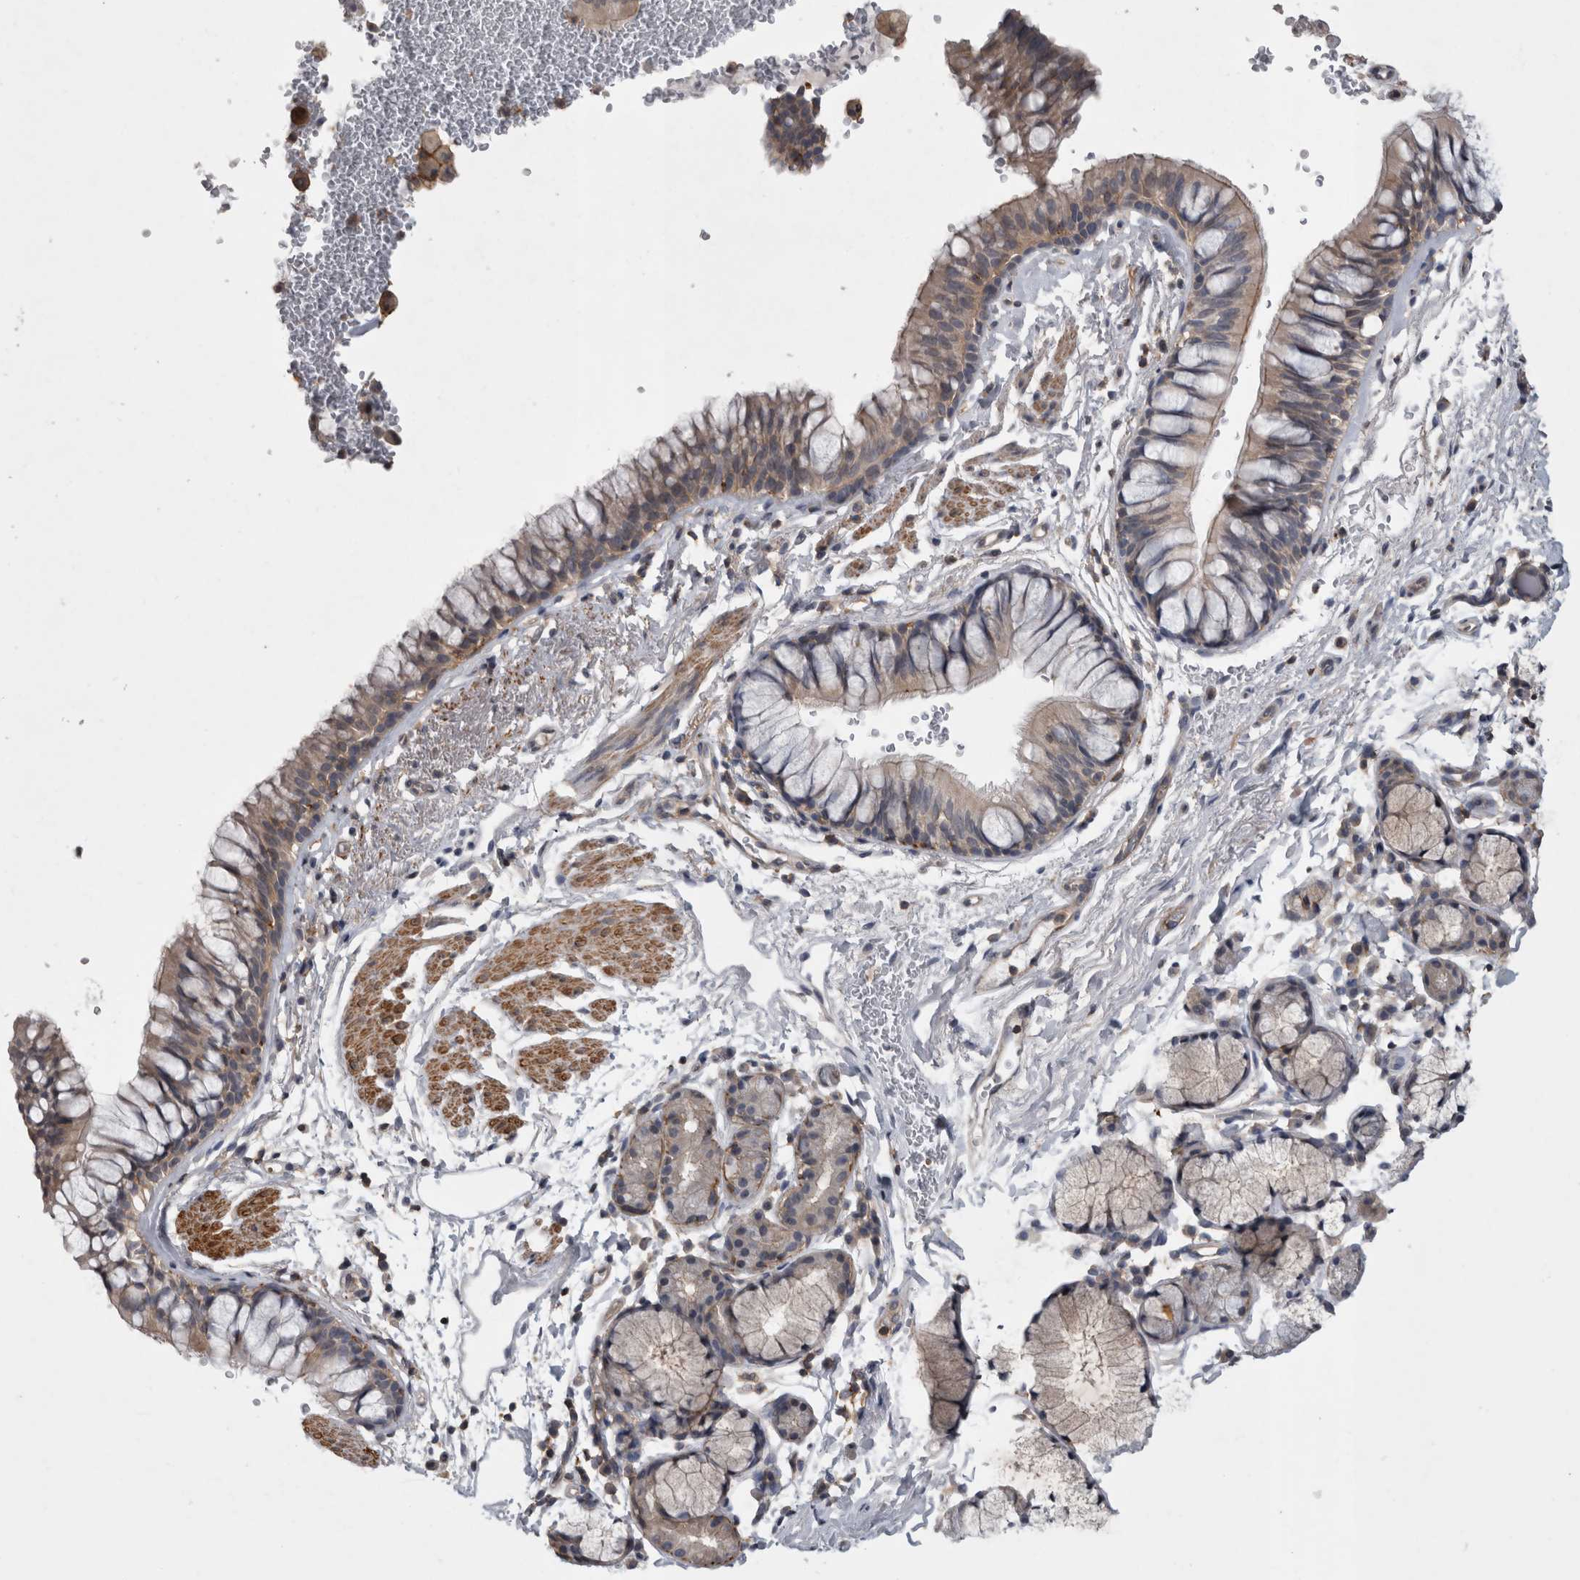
{"staining": {"intensity": "weak", "quantity": "25%-75%", "location": "cytoplasmic/membranous"}, "tissue": "bronchus", "cell_type": "Respiratory epithelial cells", "image_type": "normal", "snomed": [{"axis": "morphology", "description": "Normal tissue, NOS"}, {"axis": "topography", "description": "Cartilage tissue"}, {"axis": "topography", "description": "Bronchus"}], "caption": "Respiratory epithelial cells exhibit weak cytoplasmic/membranous positivity in approximately 25%-75% of cells in normal bronchus.", "gene": "SPATA48", "patient": {"sex": "female", "age": 53}}